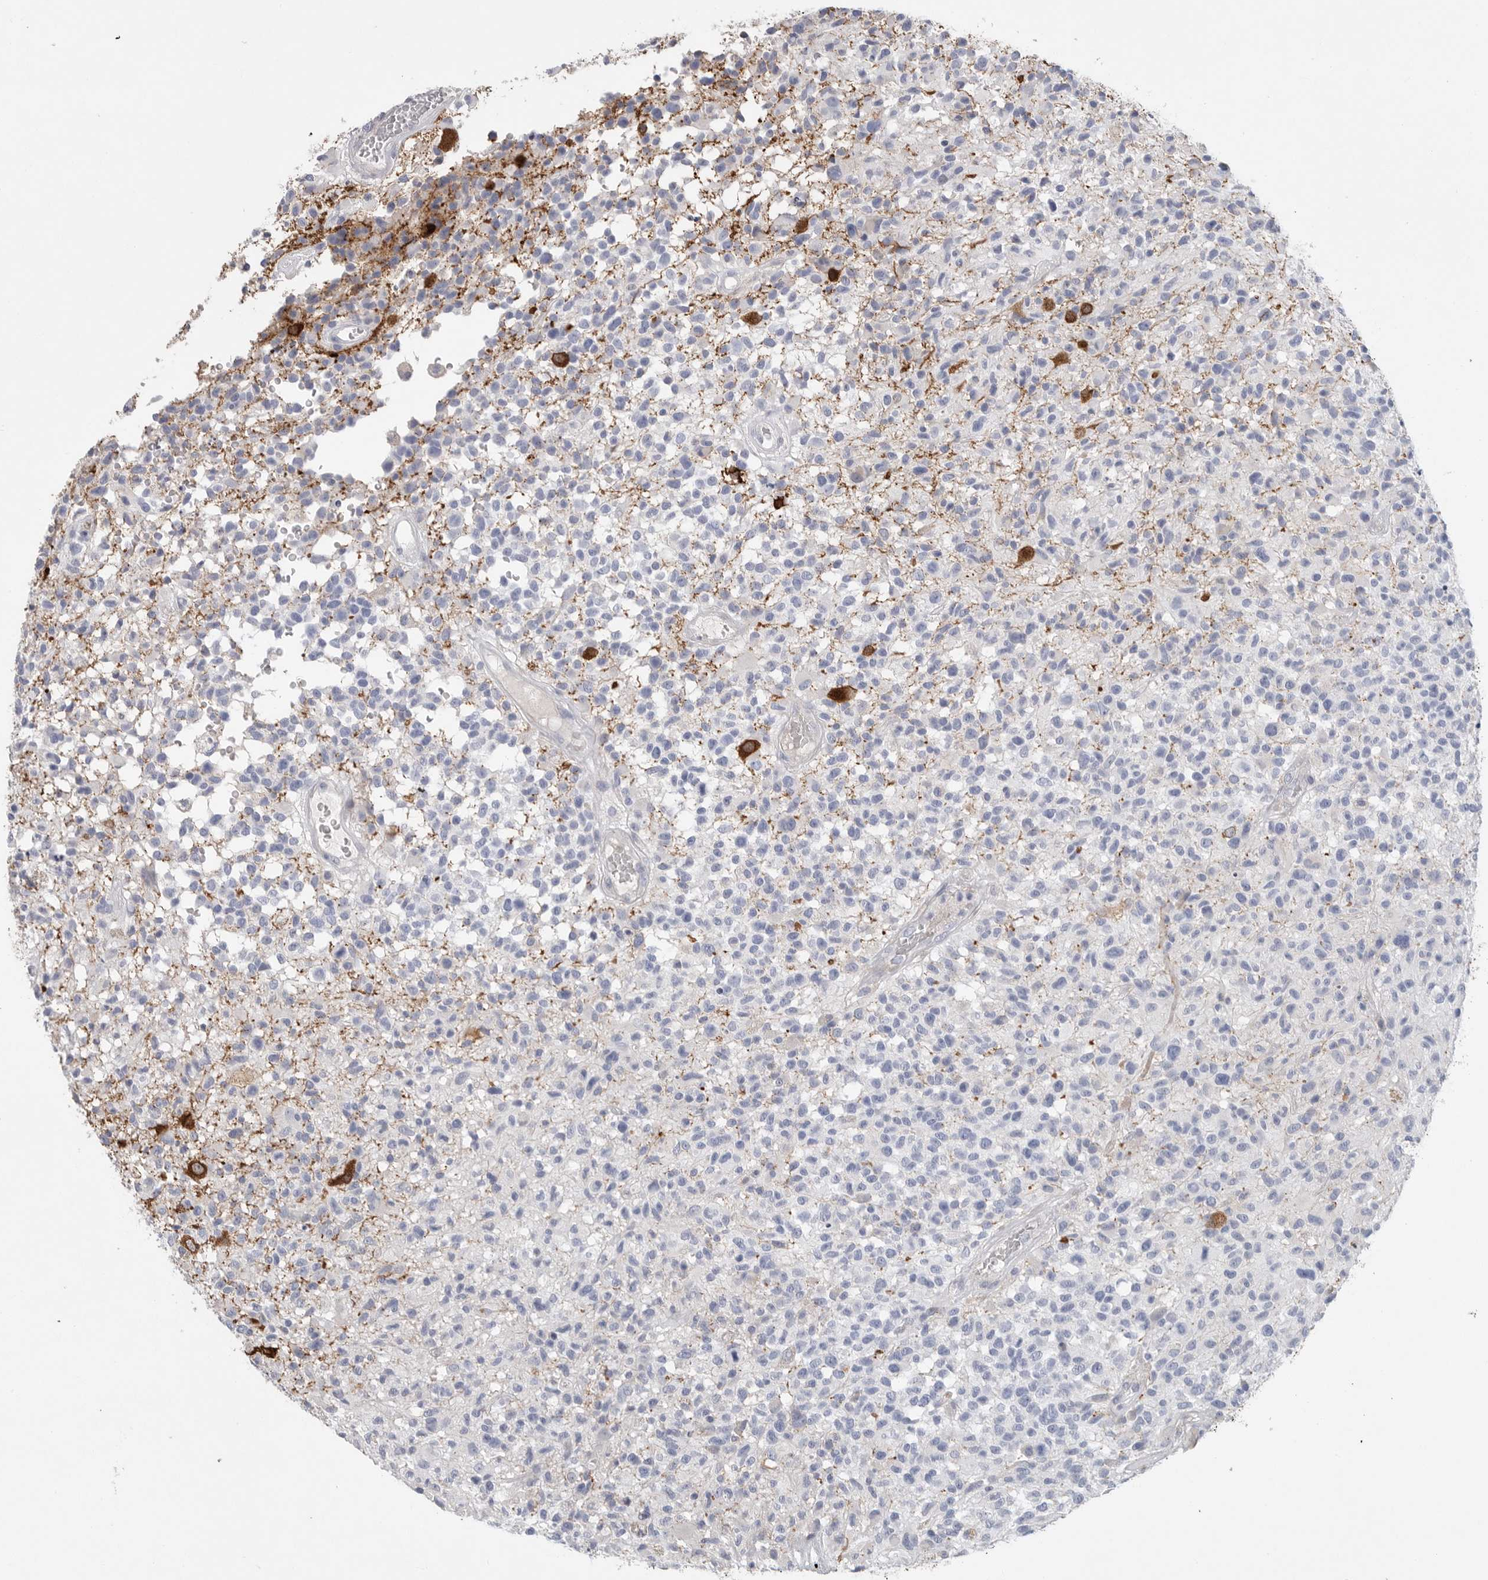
{"staining": {"intensity": "negative", "quantity": "none", "location": "none"}, "tissue": "glioma", "cell_type": "Tumor cells", "image_type": "cancer", "snomed": [{"axis": "morphology", "description": "Glioma, malignant, High grade"}, {"axis": "morphology", "description": "Glioblastoma, NOS"}, {"axis": "topography", "description": "Brain"}], "caption": "DAB (3,3'-diaminobenzidine) immunohistochemical staining of human glioma demonstrates no significant staining in tumor cells. (IHC, brightfield microscopy, high magnification).", "gene": "CAMK2B", "patient": {"sex": "male", "age": 60}}